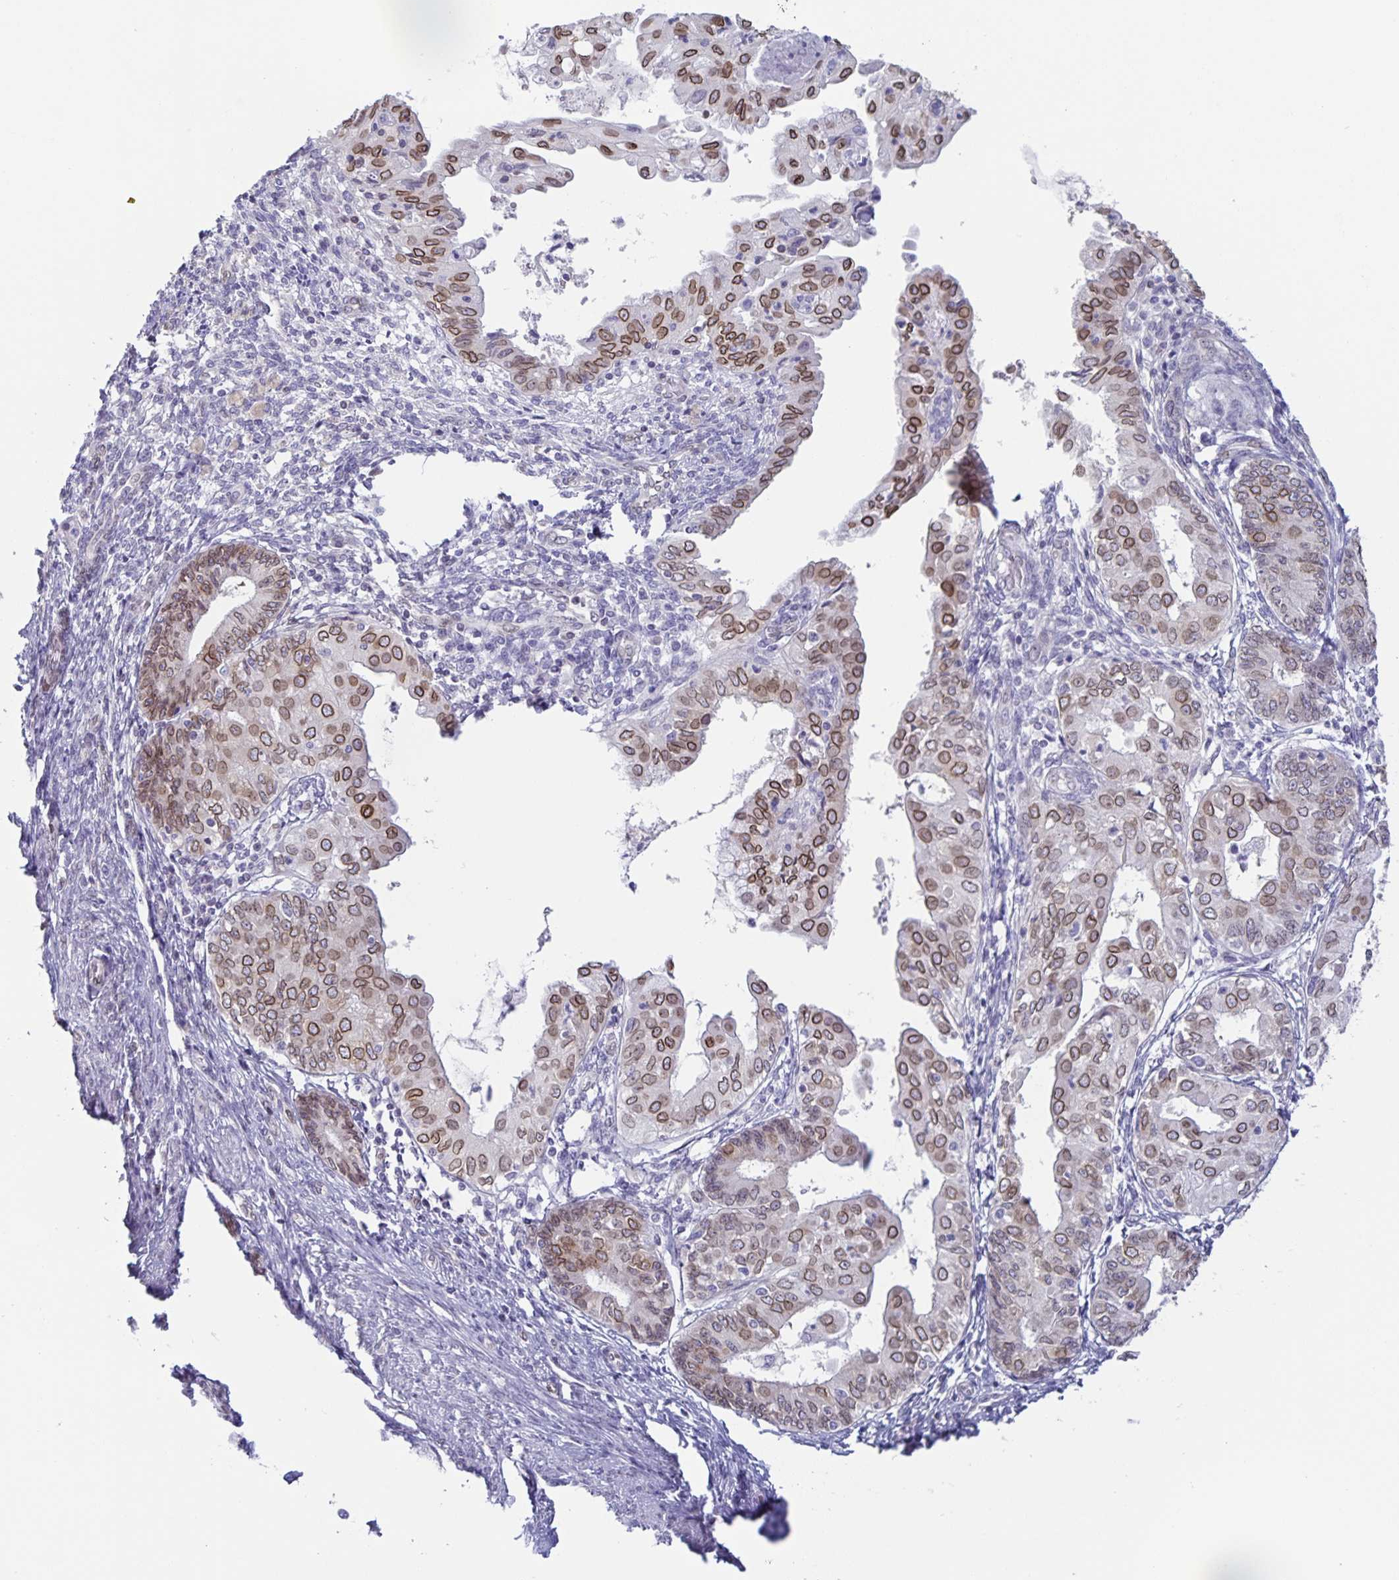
{"staining": {"intensity": "moderate", "quantity": ">75%", "location": "cytoplasmic/membranous,nuclear"}, "tissue": "endometrial cancer", "cell_type": "Tumor cells", "image_type": "cancer", "snomed": [{"axis": "morphology", "description": "Adenocarcinoma, NOS"}, {"axis": "topography", "description": "Endometrium"}], "caption": "Tumor cells demonstrate moderate cytoplasmic/membranous and nuclear staining in approximately >75% of cells in adenocarcinoma (endometrial).", "gene": "SYNE2", "patient": {"sex": "female", "age": 68}}